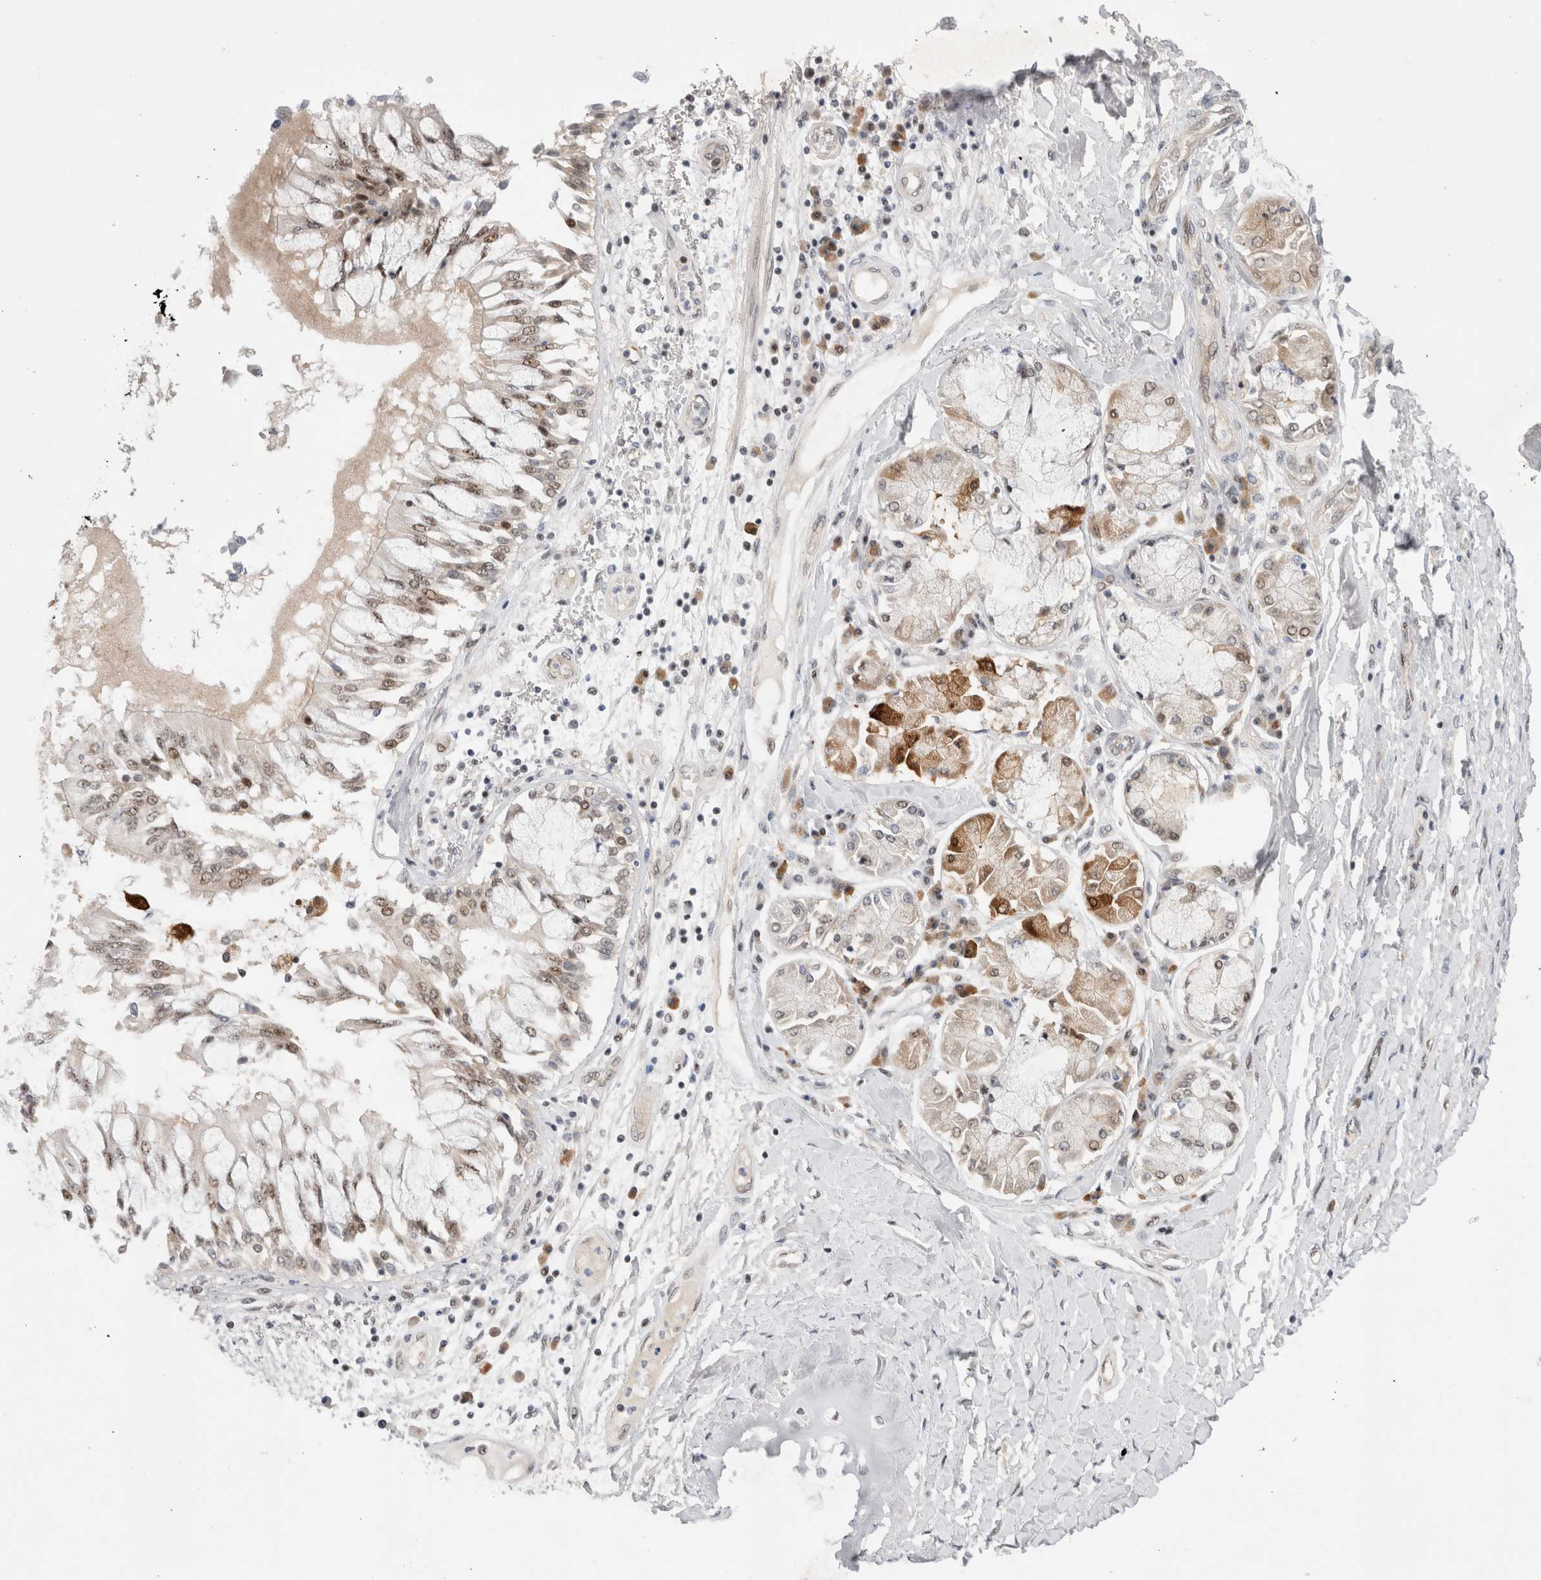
{"staining": {"intensity": "weak", "quantity": ">75%", "location": "nuclear"}, "tissue": "lung cancer", "cell_type": "Tumor cells", "image_type": "cancer", "snomed": [{"axis": "morphology", "description": "Normal tissue, NOS"}, {"axis": "morphology", "description": "Squamous cell carcinoma, NOS"}, {"axis": "topography", "description": "Lymph node"}, {"axis": "topography", "description": "Cartilage tissue"}, {"axis": "topography", "description": "Bronchus"}, {"axis": "topography", "description": "Lung"}, {"axis": "topography", "description": "Peripheral nerve tissue"}], "caption": "The photomicrograph reveals immunohistochemical staining of lung cancer (squamous cell carcinoma). There is weak nuclear staining is appreciated in approximately >75% of tumor cells.", "gene": "WIPF2", "patient": {"sex": "female", "age": 49}}